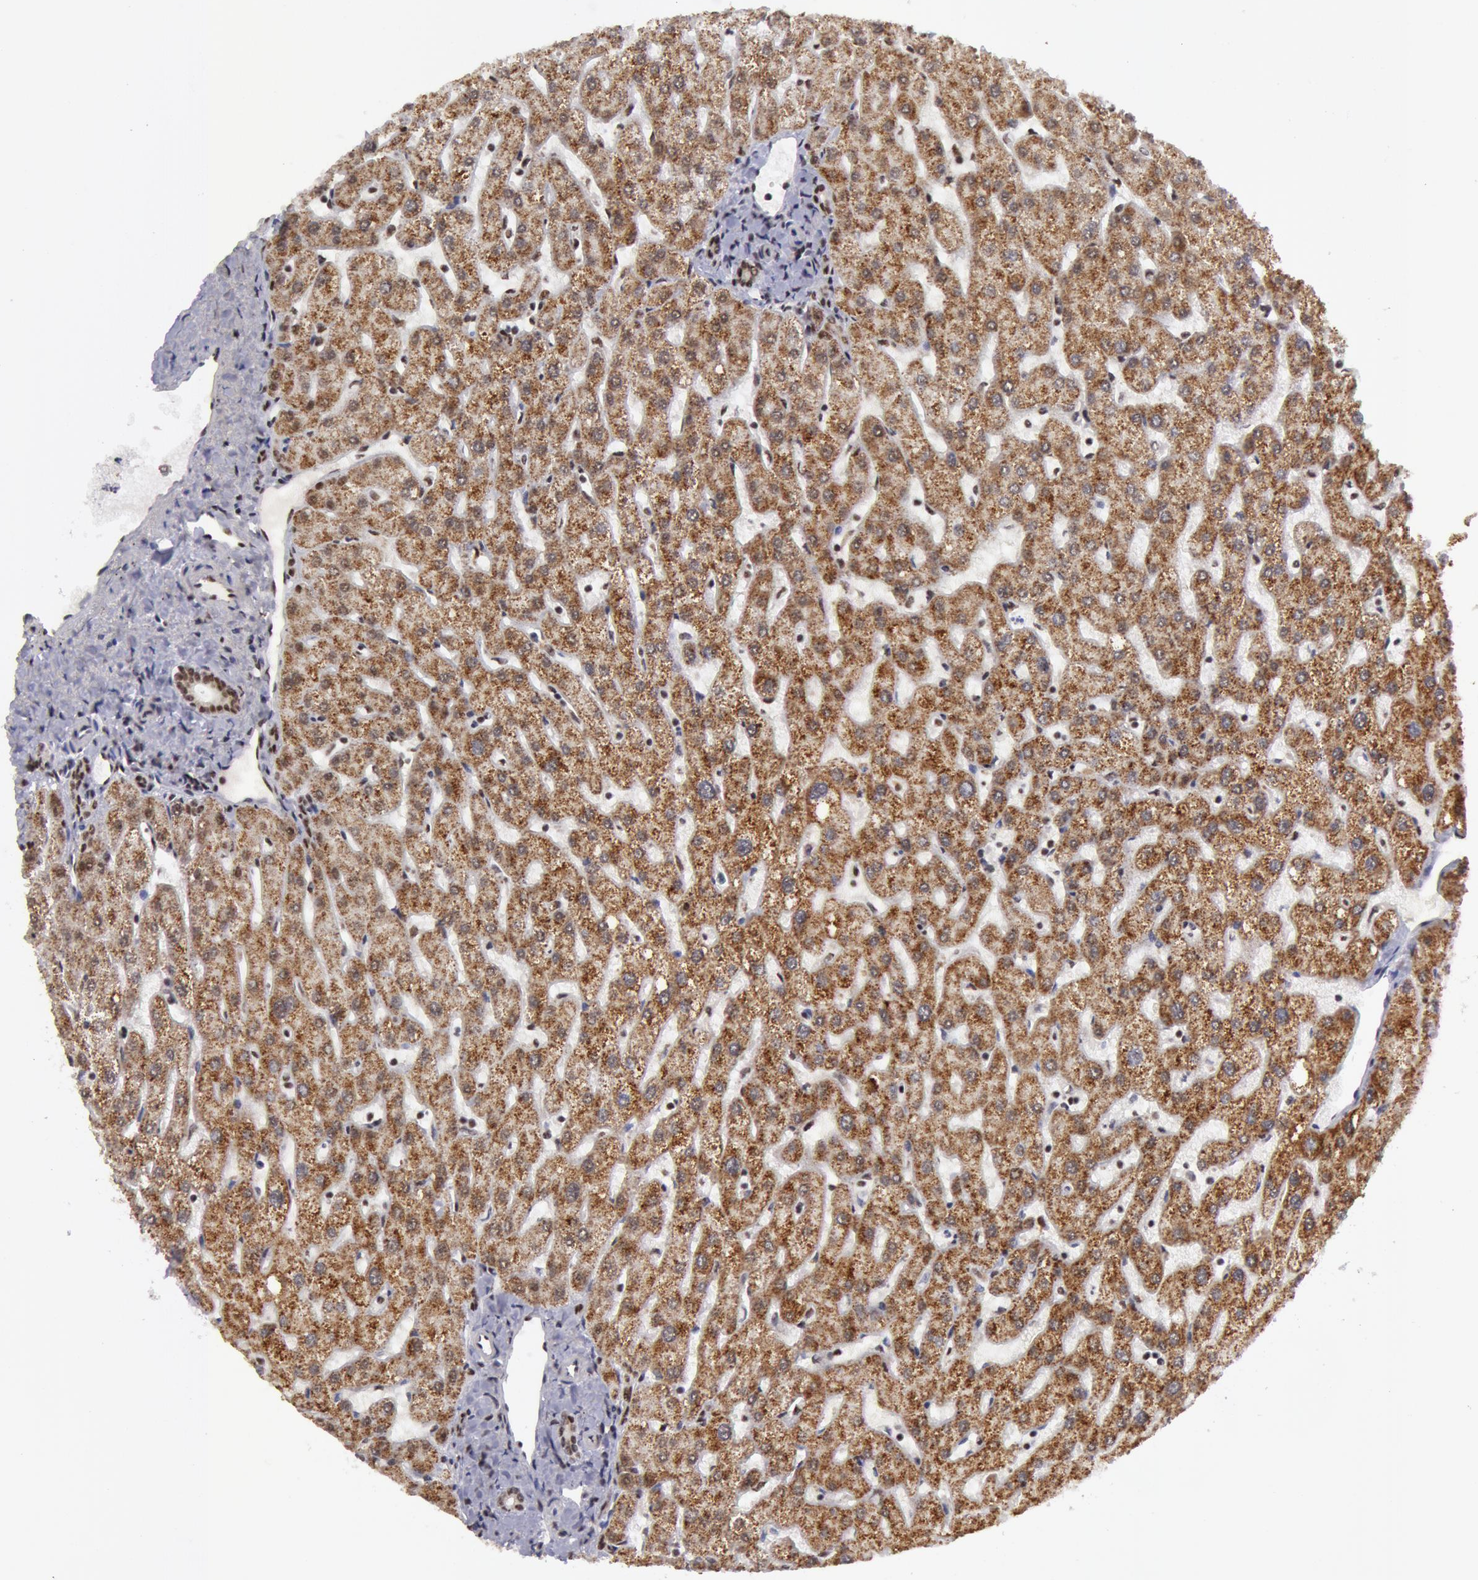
{"staining": {"intensity": "weak", "quantity": "25%-75%", "location": "cytoplasmic/membranous"}, "tissue": "liver", "cell_type": "Cholangiocytes", "image_type": "normal", "snomed": [{"axis": "morphology", "description": "Normal tissue, NOS"}, {"axis": "topography", "description": "Liver"}], "caption": "Immunohistochemical staining of benign human liver reveals low levels of weak cytoplasmic/membranous expression in approximately 25%-75% of cholangiocytes. (brown staining indicates protein expression, while blue staining denotes nuclei).", "gene": "VRTN", "patient": {"sex": "male", "age": 67}}